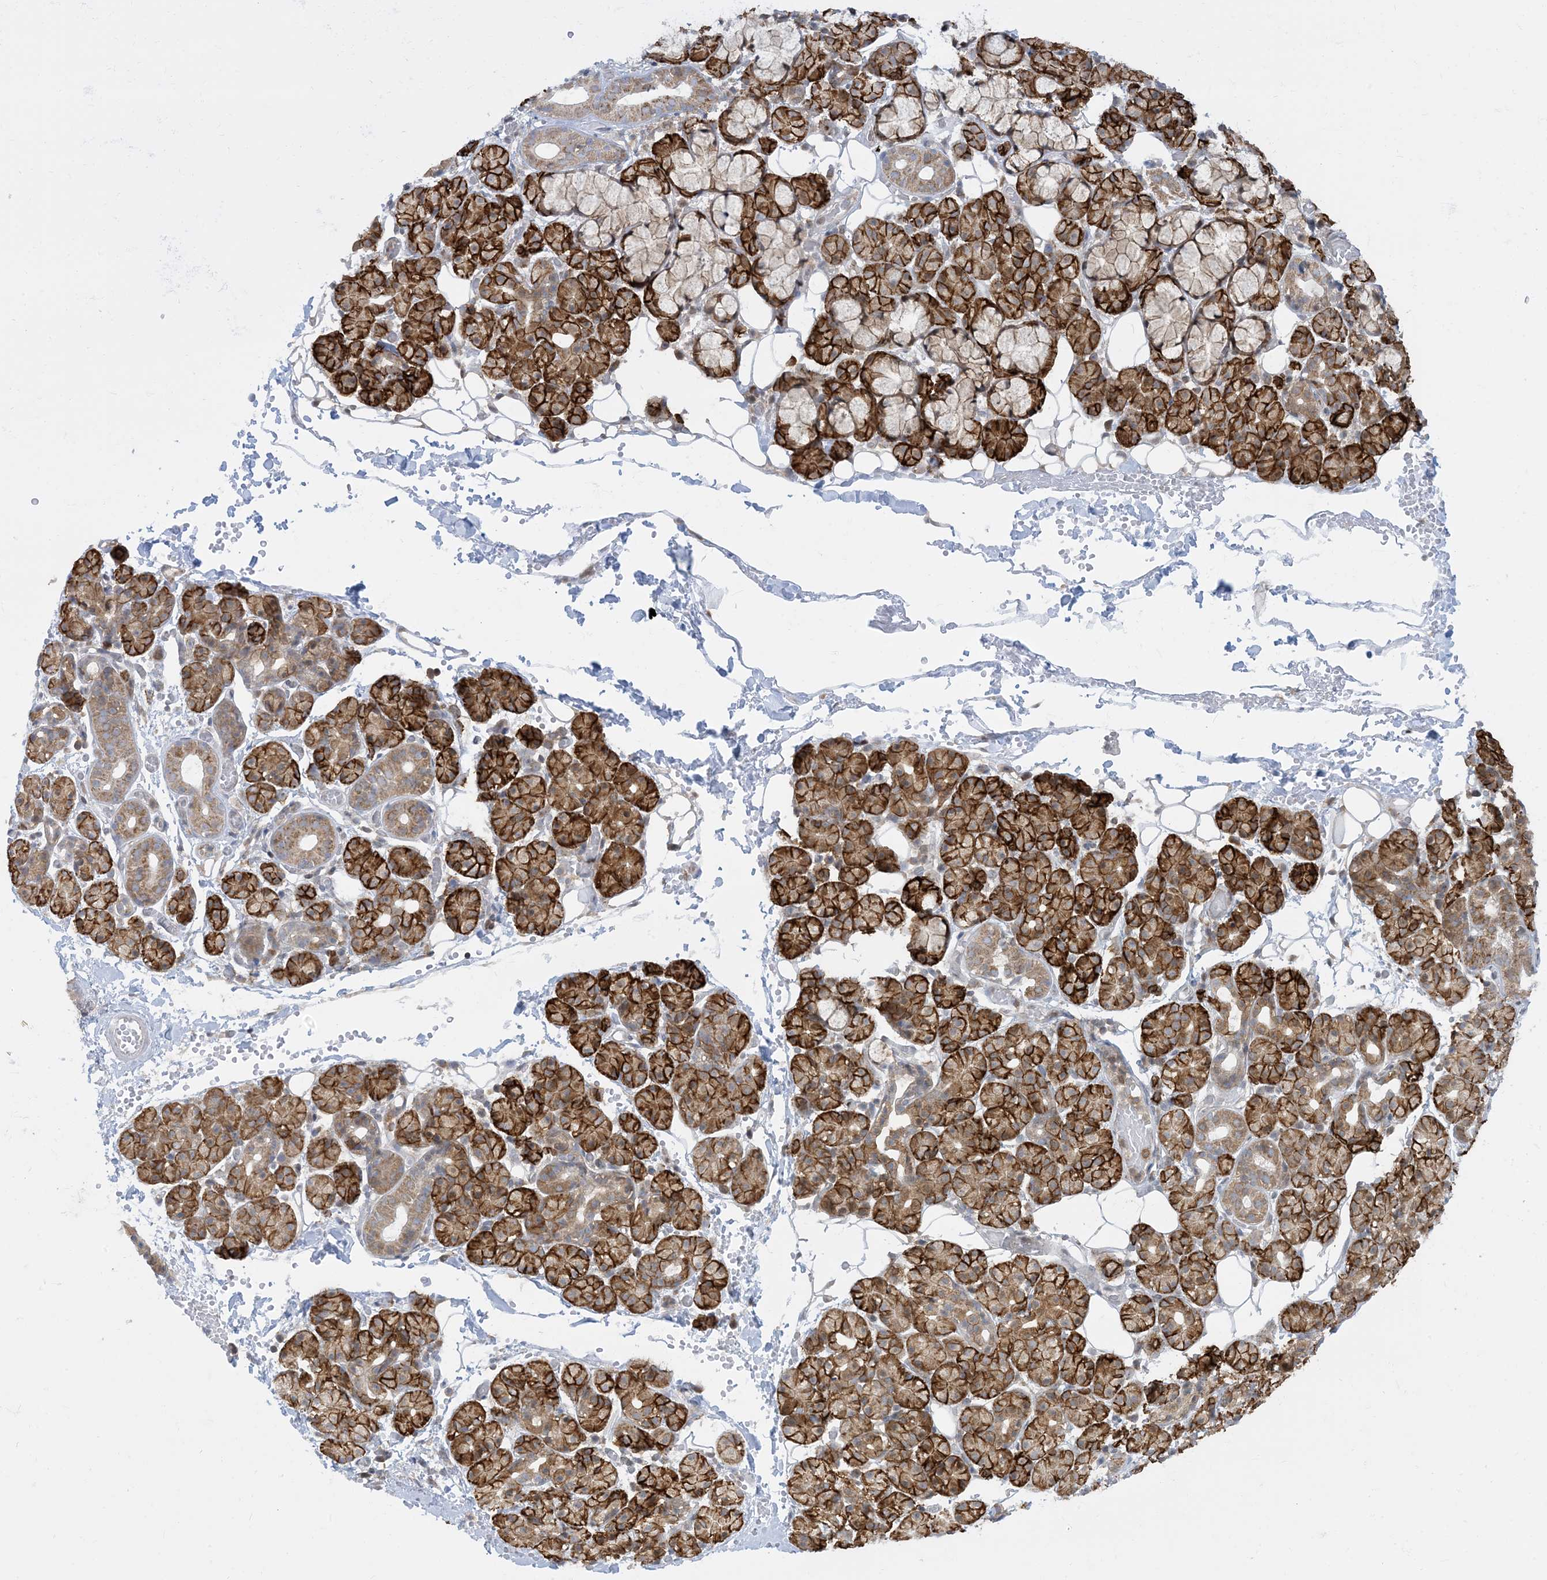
{"staining": {"intensity": "strong", "quantity": ">75%", "location": "cytoplasmic/membranous"}, "tissue": "salivary gland", "cell_type": "Glandular cells", "image_type": "normal", "snomed": [{"axis": "morphology", "description": "Normal tissue, NOS"}, {"axis": "topography", "description": "Salivary gland"}], "caption": "Human salivary gland stained for a protein (brown) displays strong cytoplasmic/membranous positive expression in approximately >75% of glandular cells.", "gene": "CASP4", "patient": {"sex": "male", "age": 63}}